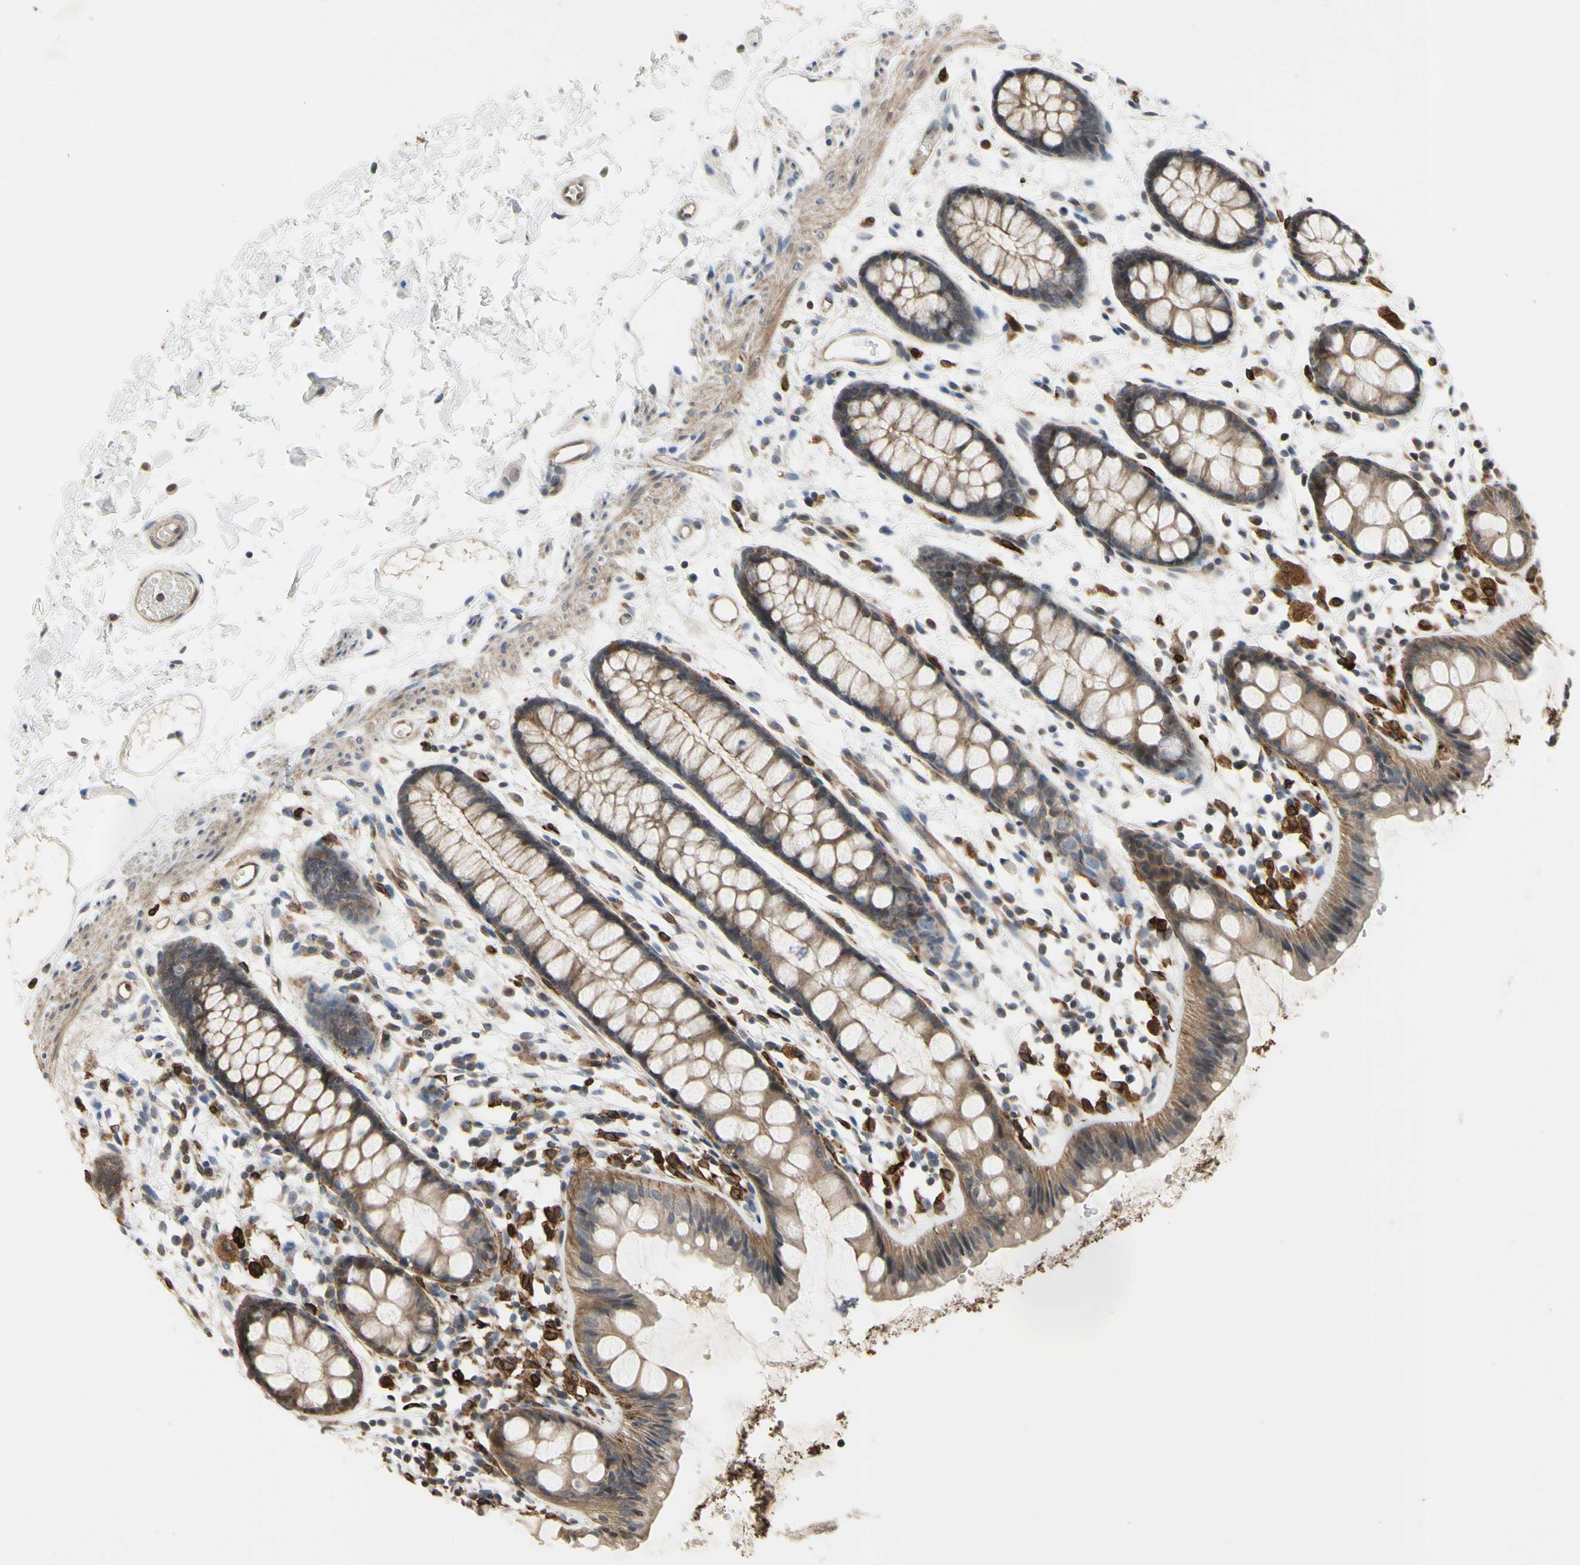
{"staining": {"intensity": "moderate", "quantity": ">75%", "location": "cytoplasmic/membranous"}, "tissue": "rectum", "cell_type": "Glandular cells", "image_type": "normal", "snomed": [{"axis": "morphology", "description": "Normal tissue, NOS"}, {"axis": "topography", "description": "Rectum"}], "caption": "Normal rectum reveals moderate cytoplasmic/membranous positivity in about >75% of glandular cells, visualized by immunohistochemistry.", "gene": "PLXNA2", "patient": {"sex": "female", "age": 66}}